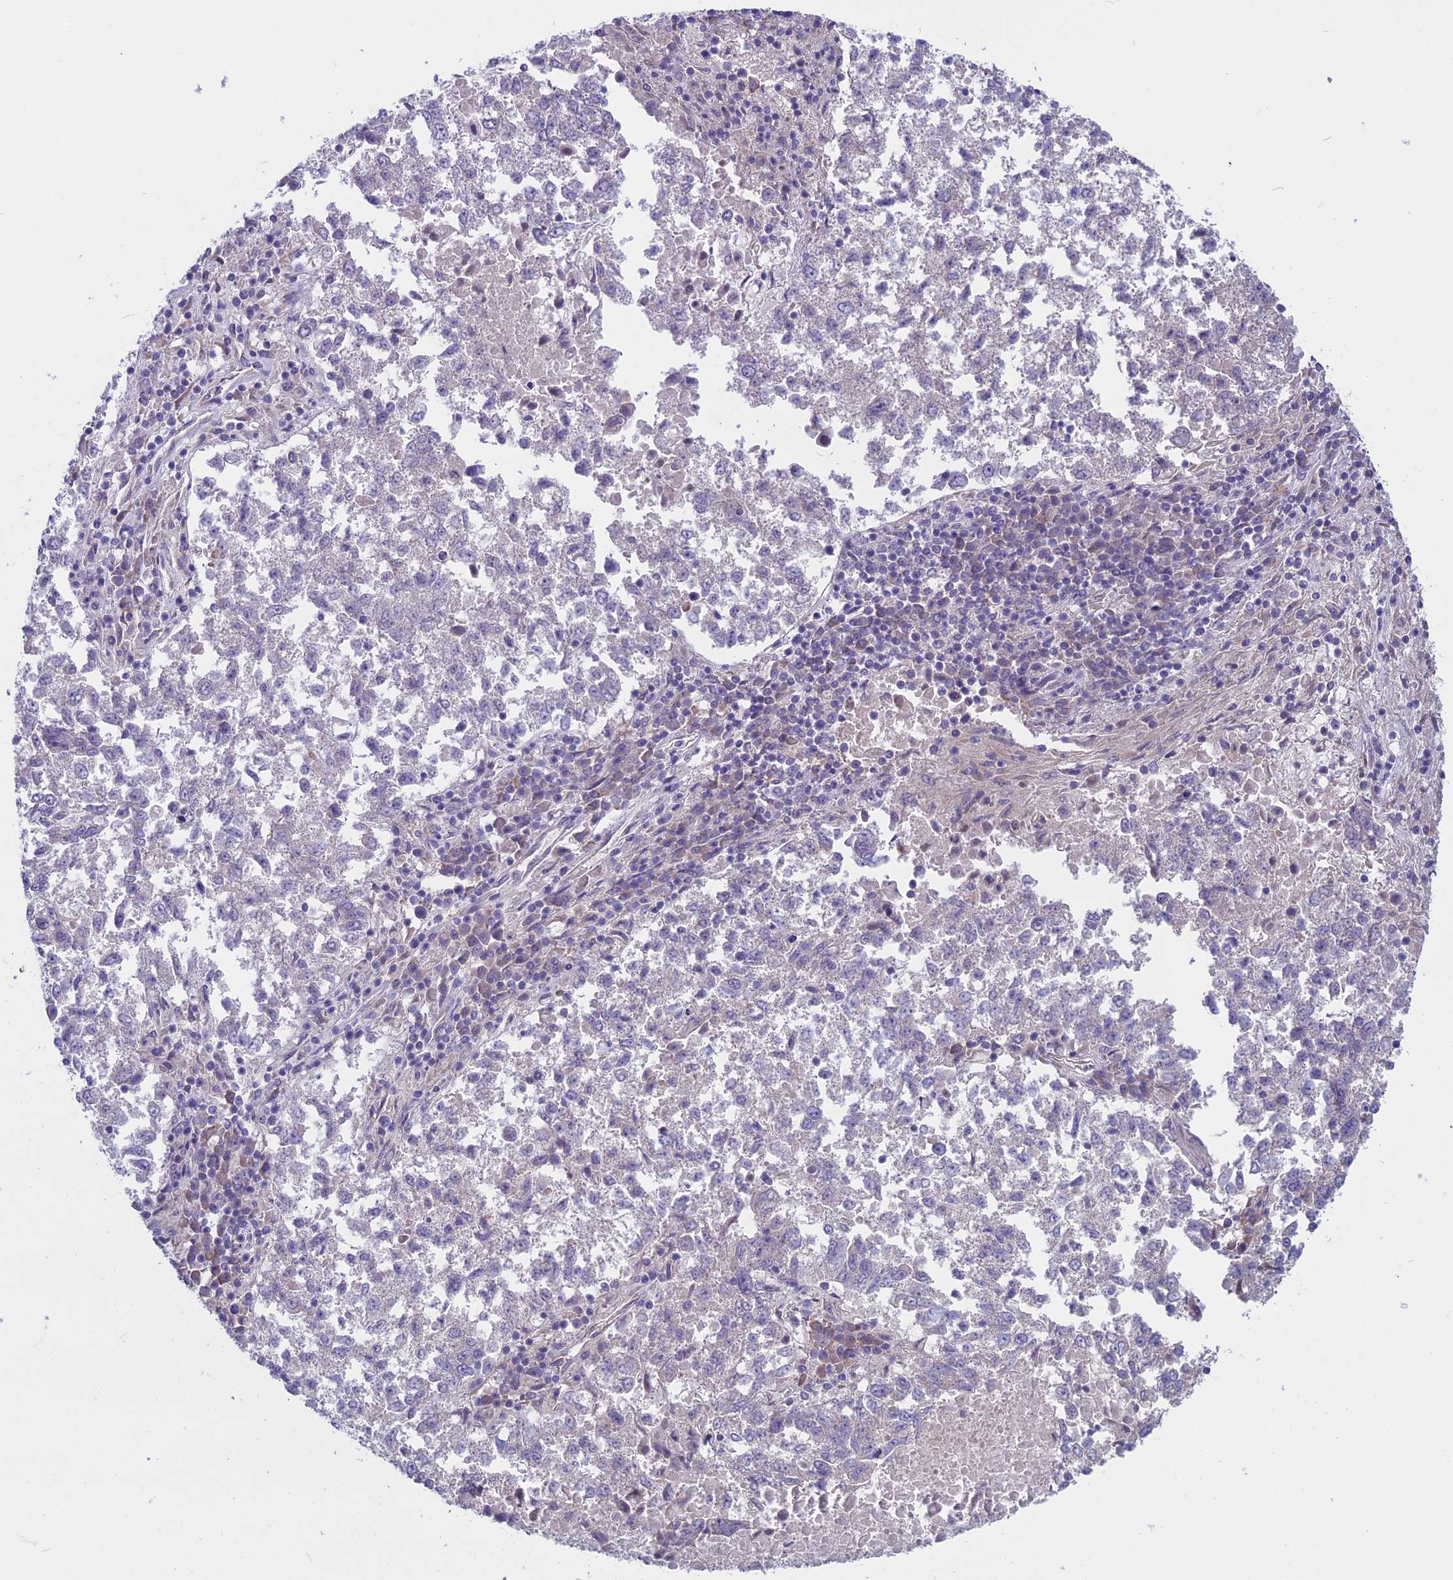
{"staining": {"intensity": "negative", "quantity": "none", "location": "none"}, "tissue": "lung cancer", "cell_type": "Tumor cells", "image_type": "cancer", "snomed": [{"axis": "morphology", "description": "Squamous cell carcinoma, NOS"}, {"axis": "topography", "description": "Lung"}], "caption": "Immunohistochemical staining of lung cancer exhibits no significant staining in tumor cells.", "gene": "DCTN5", "patient": {"sex": "male", "age": 73}}